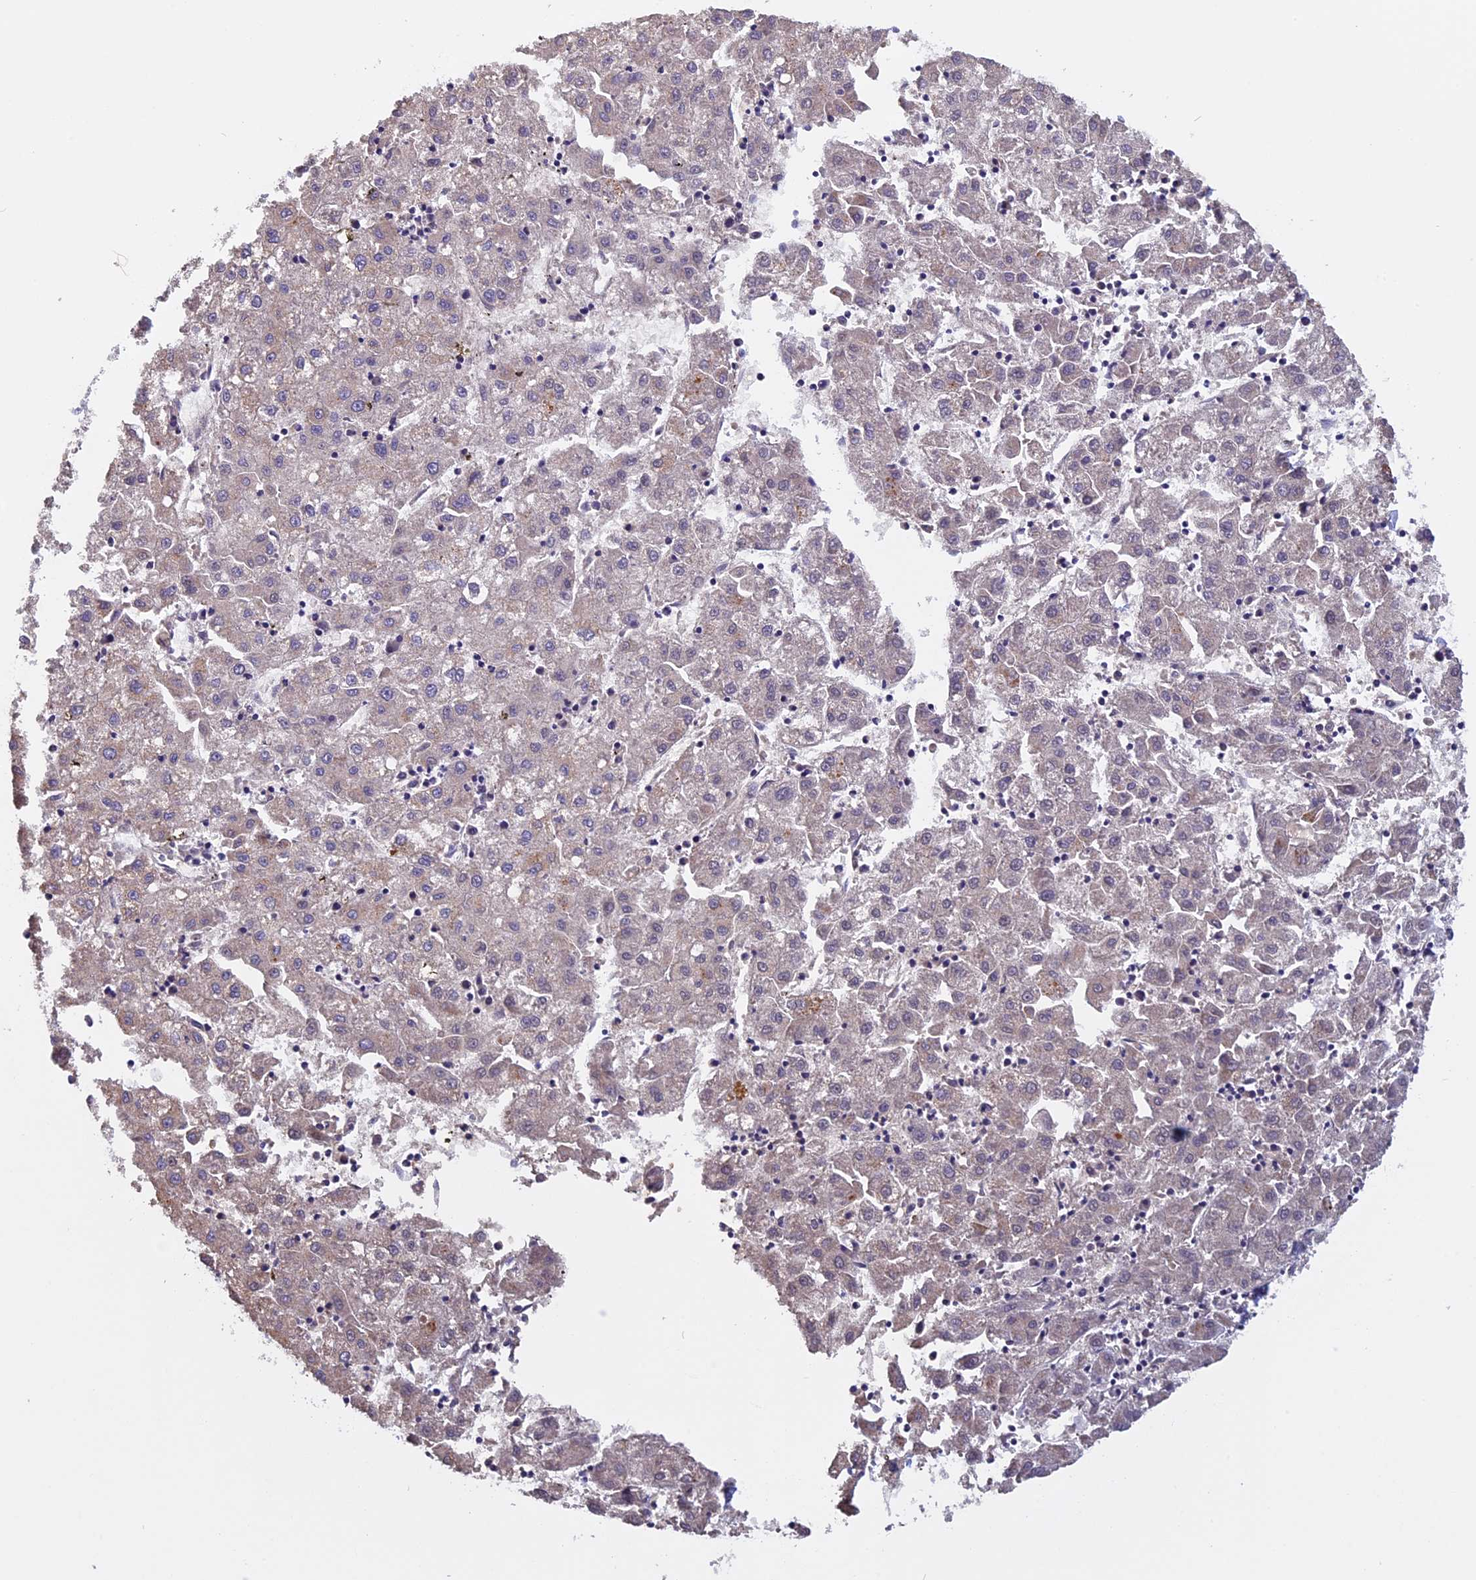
{"staining": {"intensity": "weak", "quantity": "<25%", "location": "cytoplasmic/membranous"}, "tissue": "liver cancer", "cell_type": "Tumor cells", "image_type": "cancer", "snomed": [{"axis": "morphology", "description": "Carcinoma, Hepatocellular, NOS"}, {"axis": "topography", "description": "Liver"}], "caption": "There is no significant staining in tumor cells of hepatocellular carcinoma (liver). (DAB immunohistochemistry visualized using brightfield microscopy, high magnification).", "gene": "ZNF317", "patient": {"sex": "male", "age": 72}}